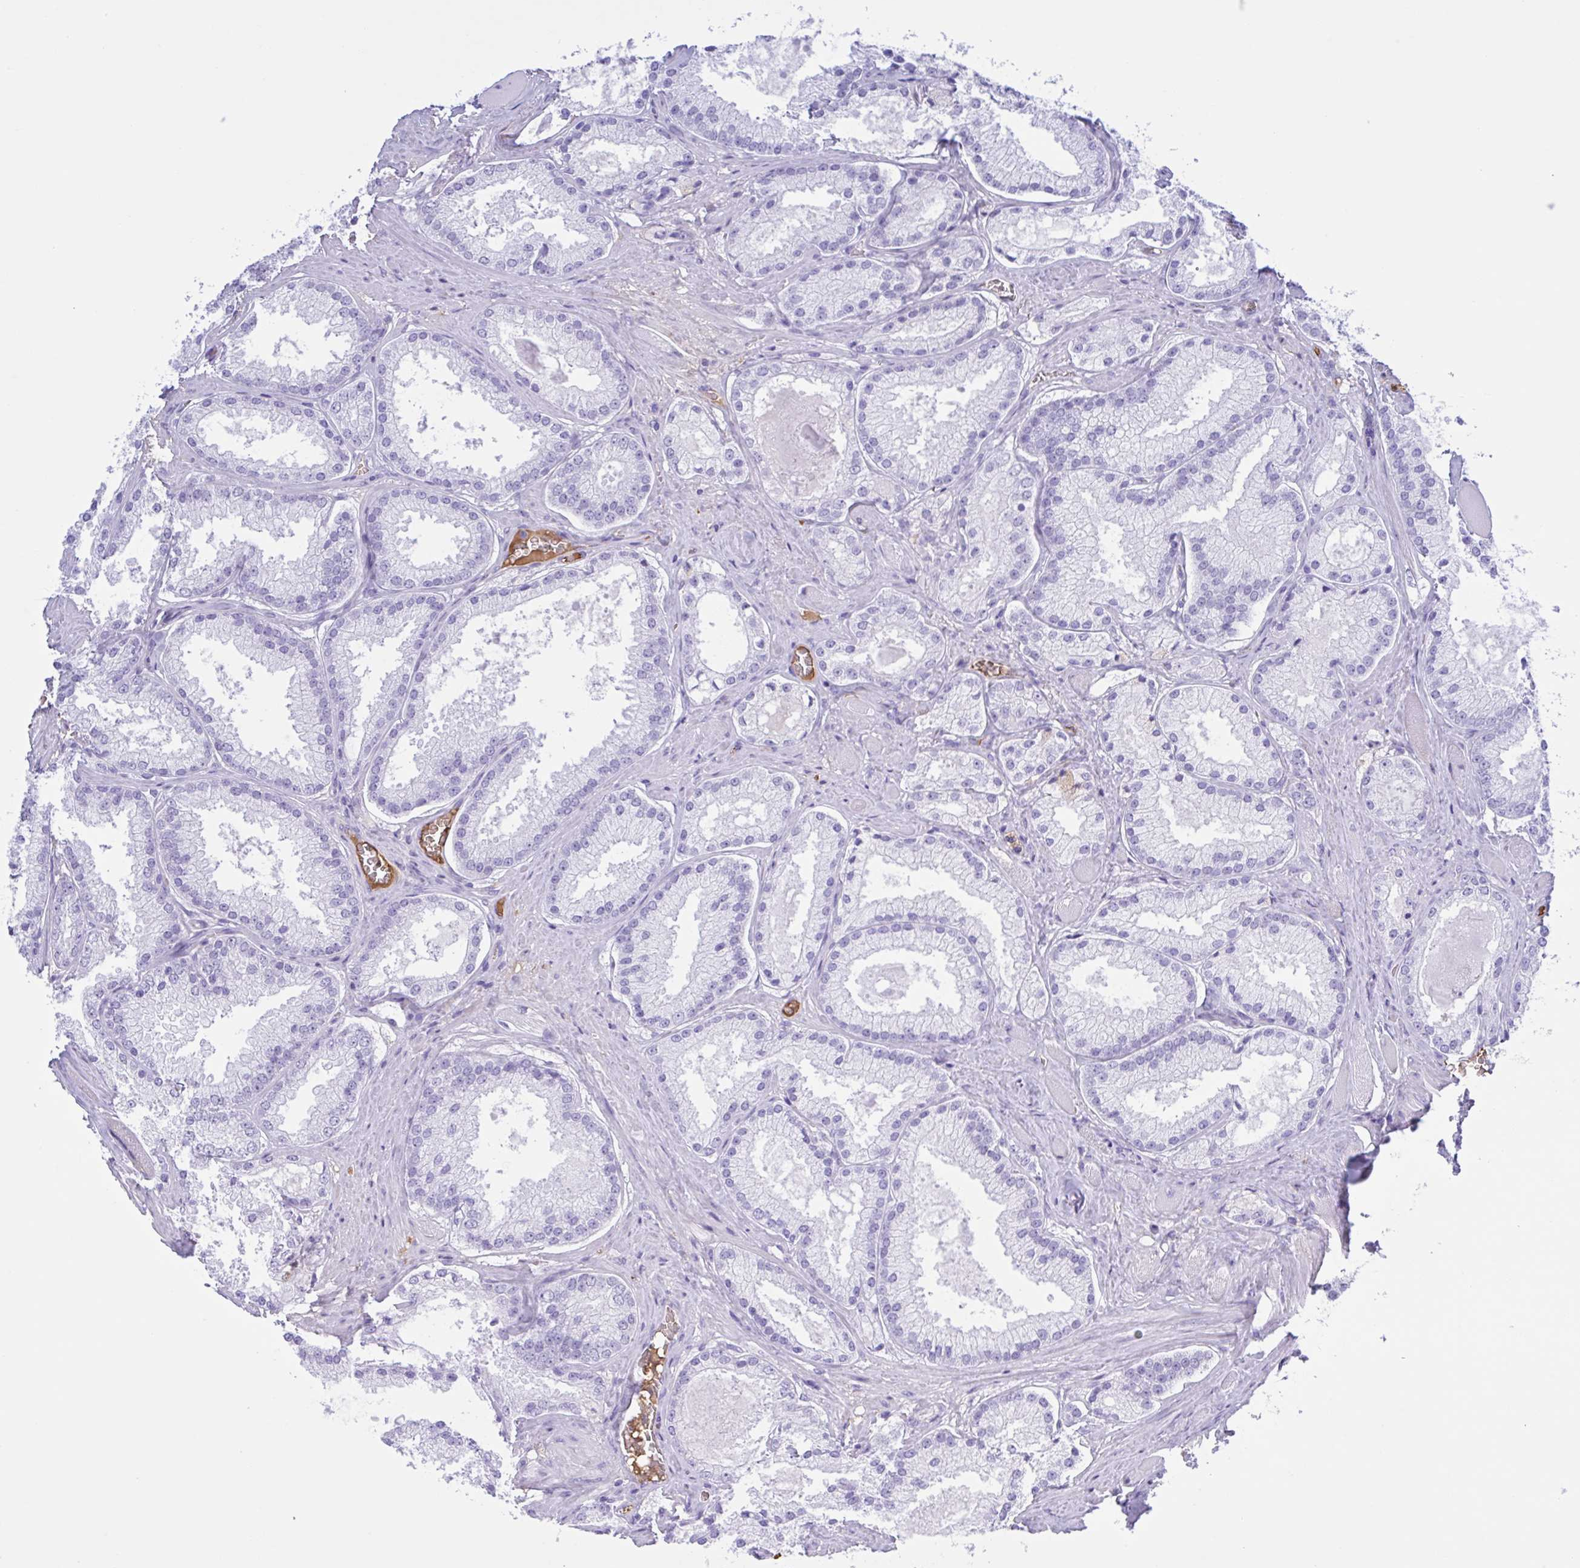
{"staining": {"intensity": "negative", "quantity": "none", "location": "none"}, "tissue": "prostate cancer", "cell_type": "Tumor cells", "image_type": "cancer", "snomed": [{"axis": "morphology", "description": "Adenocarcinoma, High grade"}, {"axis": "topography", "description": "Prostate"}], "caption": "The immunohistochemistry (IHC) photomicrograph has no significant expression in tumor cells of prostate cancer (adenocarcinoma (high-grade)) tissue. (DAB IHC, high magnification).", "gene": "LARGE2", "patient": {"sex": "male", "age": 68}}